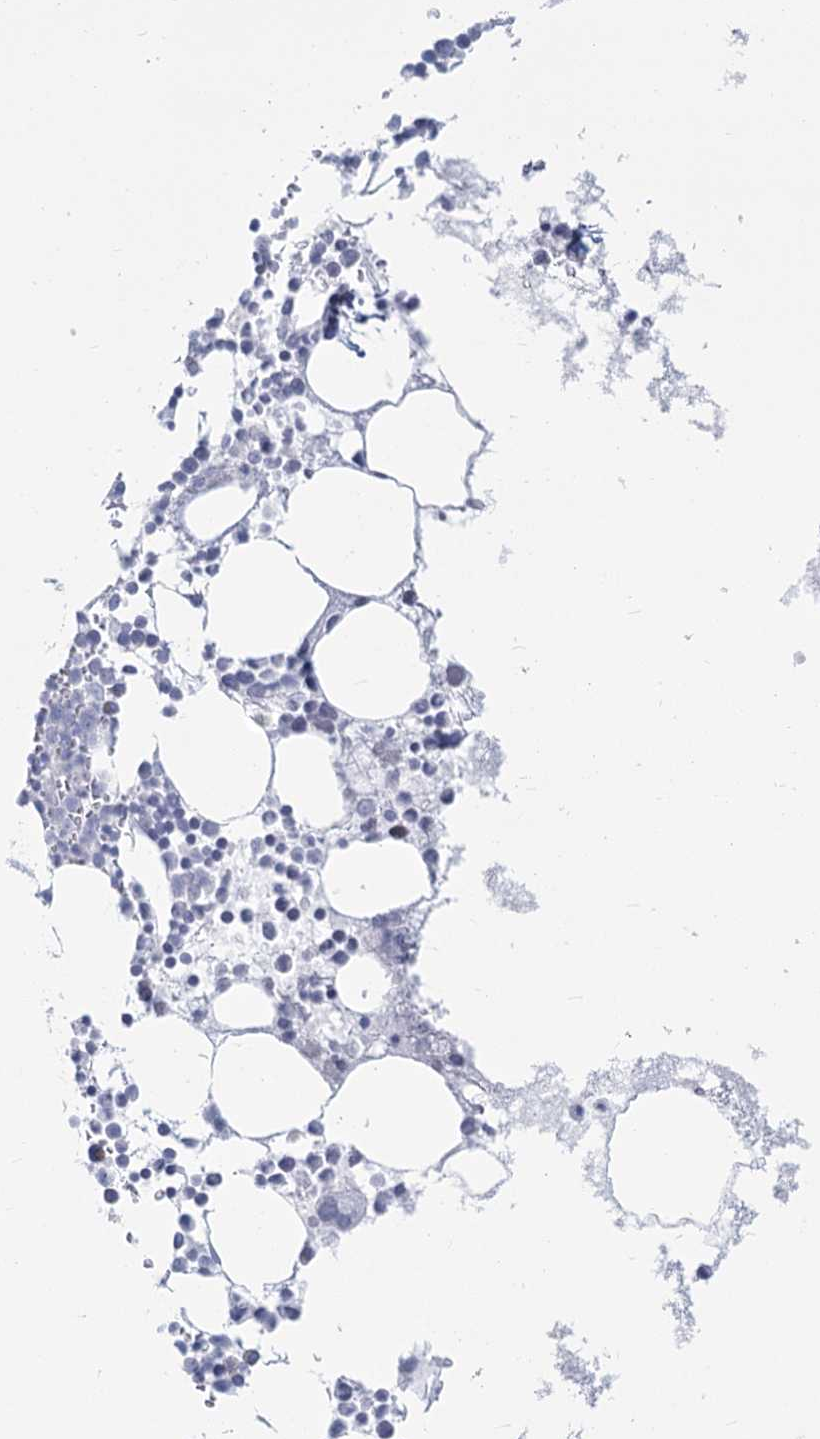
{"staining": {"intensity": "negative", "quantity": "none", "location": "none"}, "tissue": "bone marrow", "cell_type": "Hematopoietic cells", "image_type": "normal", "snomed": [{"axis": "morphology", "description": "Normal tissue, NOS"}, {"axis": "topography", "description": "Bone marrow"}], "caption": "High power microscopy histopathology image of an immunohistochemistry photomicrograph of benign bone marrow, revealing no significant staining in hematopoietic cells.", "gene": "SLC6A19", "patient": {"sex": "female", "age": 78}}